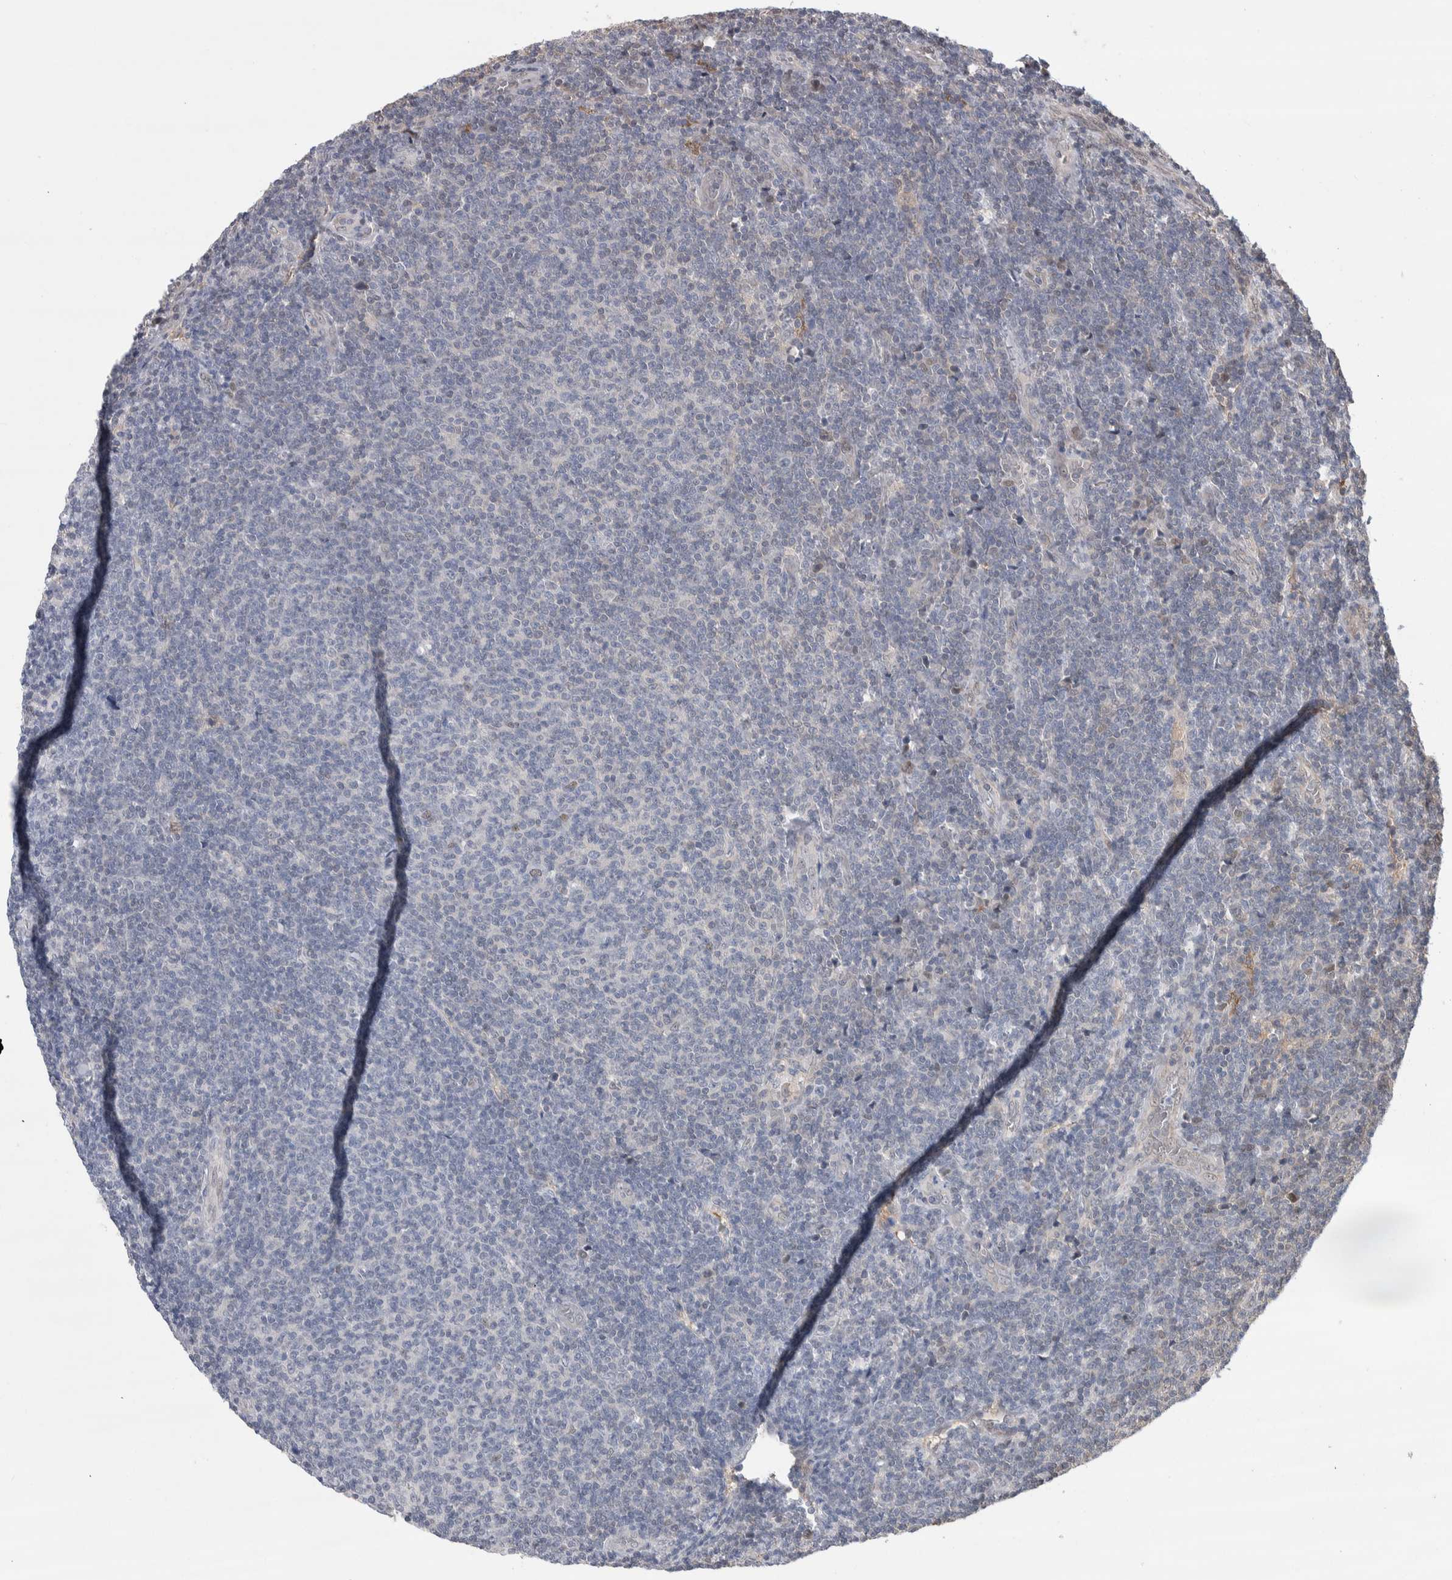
{"staining": {"intensity": "negative", "quantity": "none", "location": "none"}, "tissue": "lymphoma", "cell_type": "Tumor cells", "image_type": "cancer", "snomed": [{"axis": "morphology", "description": "Malignant lymphoma, non-Hodgkin's type, Low grade"}, {"axis": "topography", "description": "Lymph node"}], "caption": "Protein analysis of low-grade malignant lymphoma, non-Hodgkin's type reveals no significant staining in tumor cells.", "gene": "ZBTB49", "patient": {"sex": "male", "age": 66}}